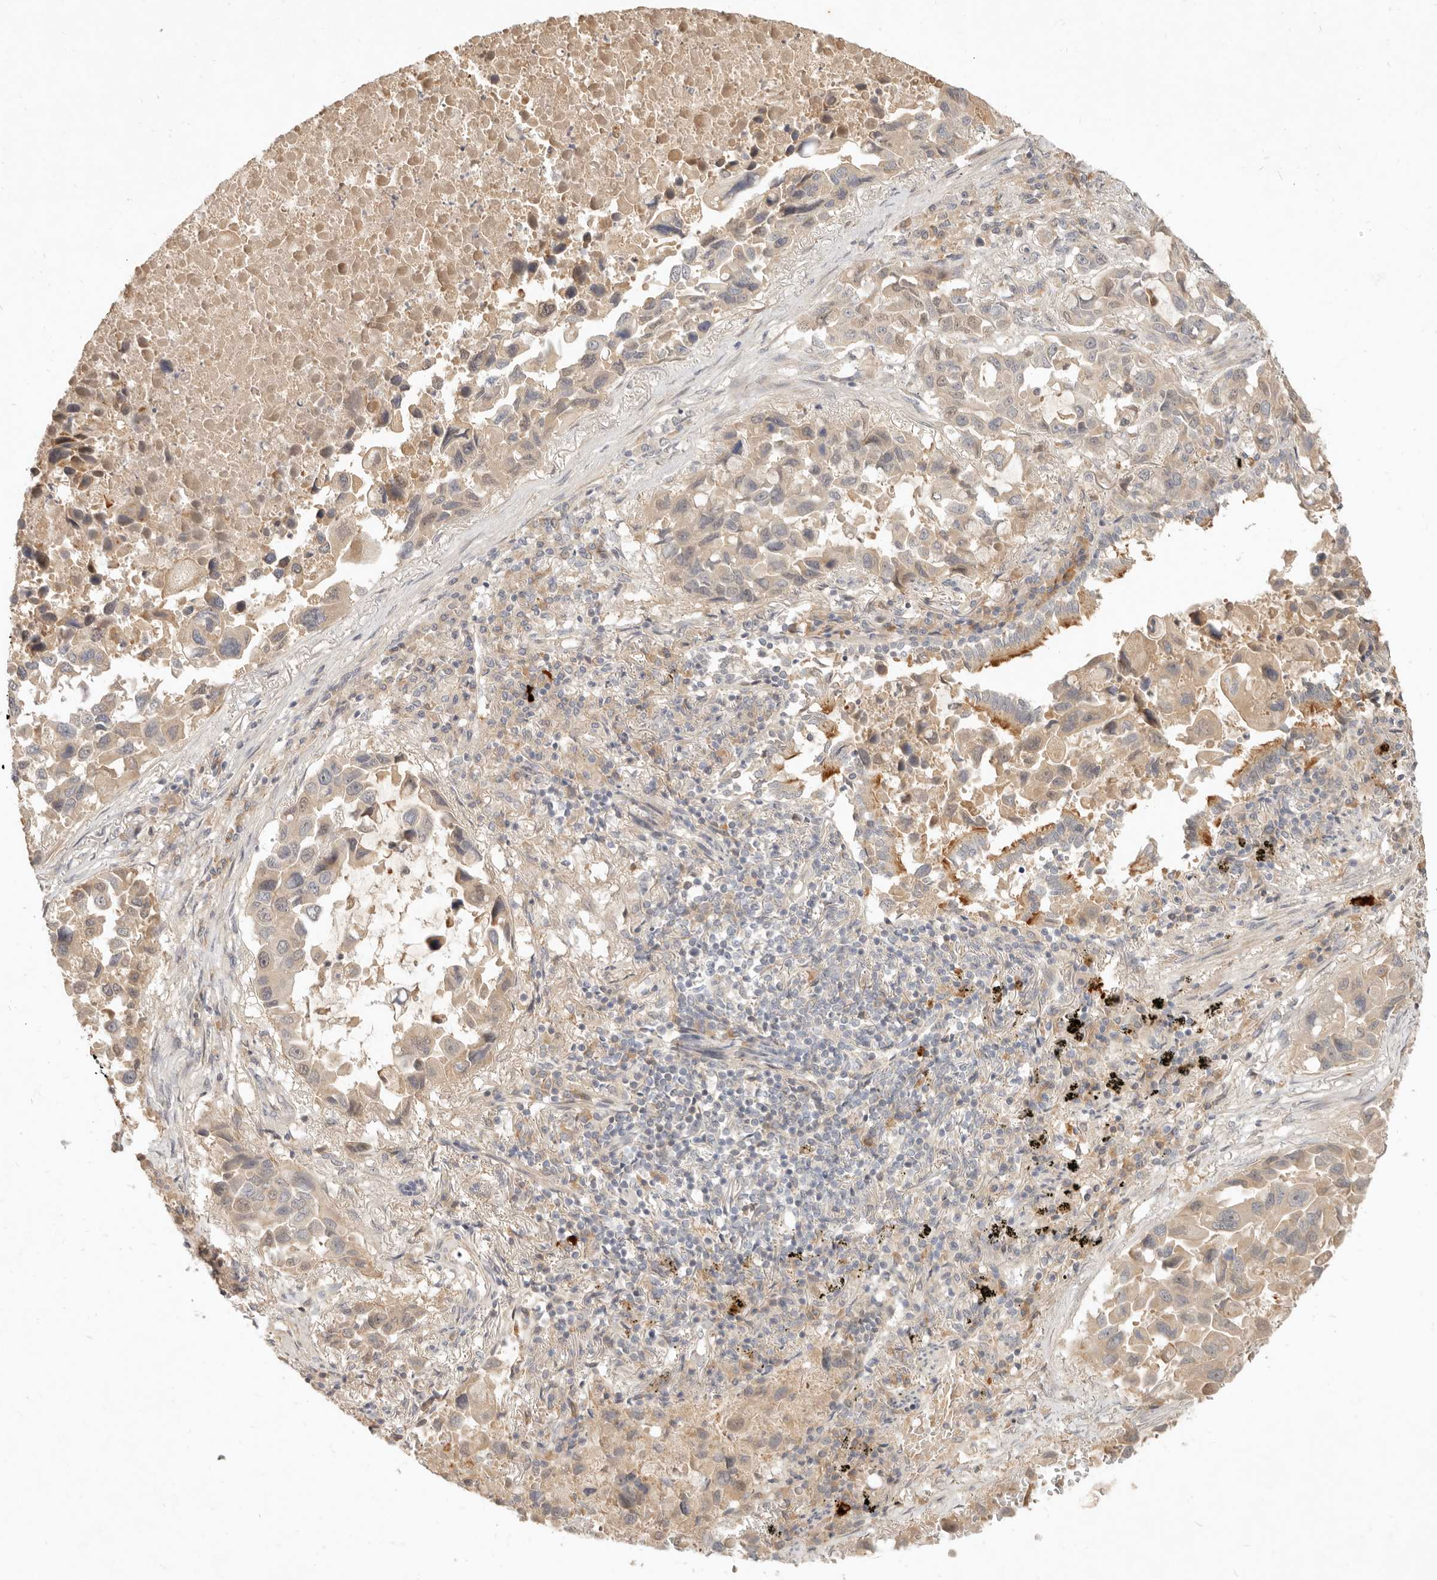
{"staining": {"intensity": "weak", "quantity": ">75%", "location": "cytoplasmic/membranous"}, "tissue": "lung cancer", "cell_type": "Tumor cells", "image_type": "cancer", "snomed": [{"axis": "morphology", "description": "Adenocarcinoma, NOS"}, {"axis": "topography", "description": "Lung"}], "caption": "Immunohistochemical staining of adenocarcinoma (lung) demonstrates weak cytoplasmic/membranous protein staining in about >75% of tumor cells.", "gene": "UBXN11", "patient": {"sex": "male", "age": 64}}